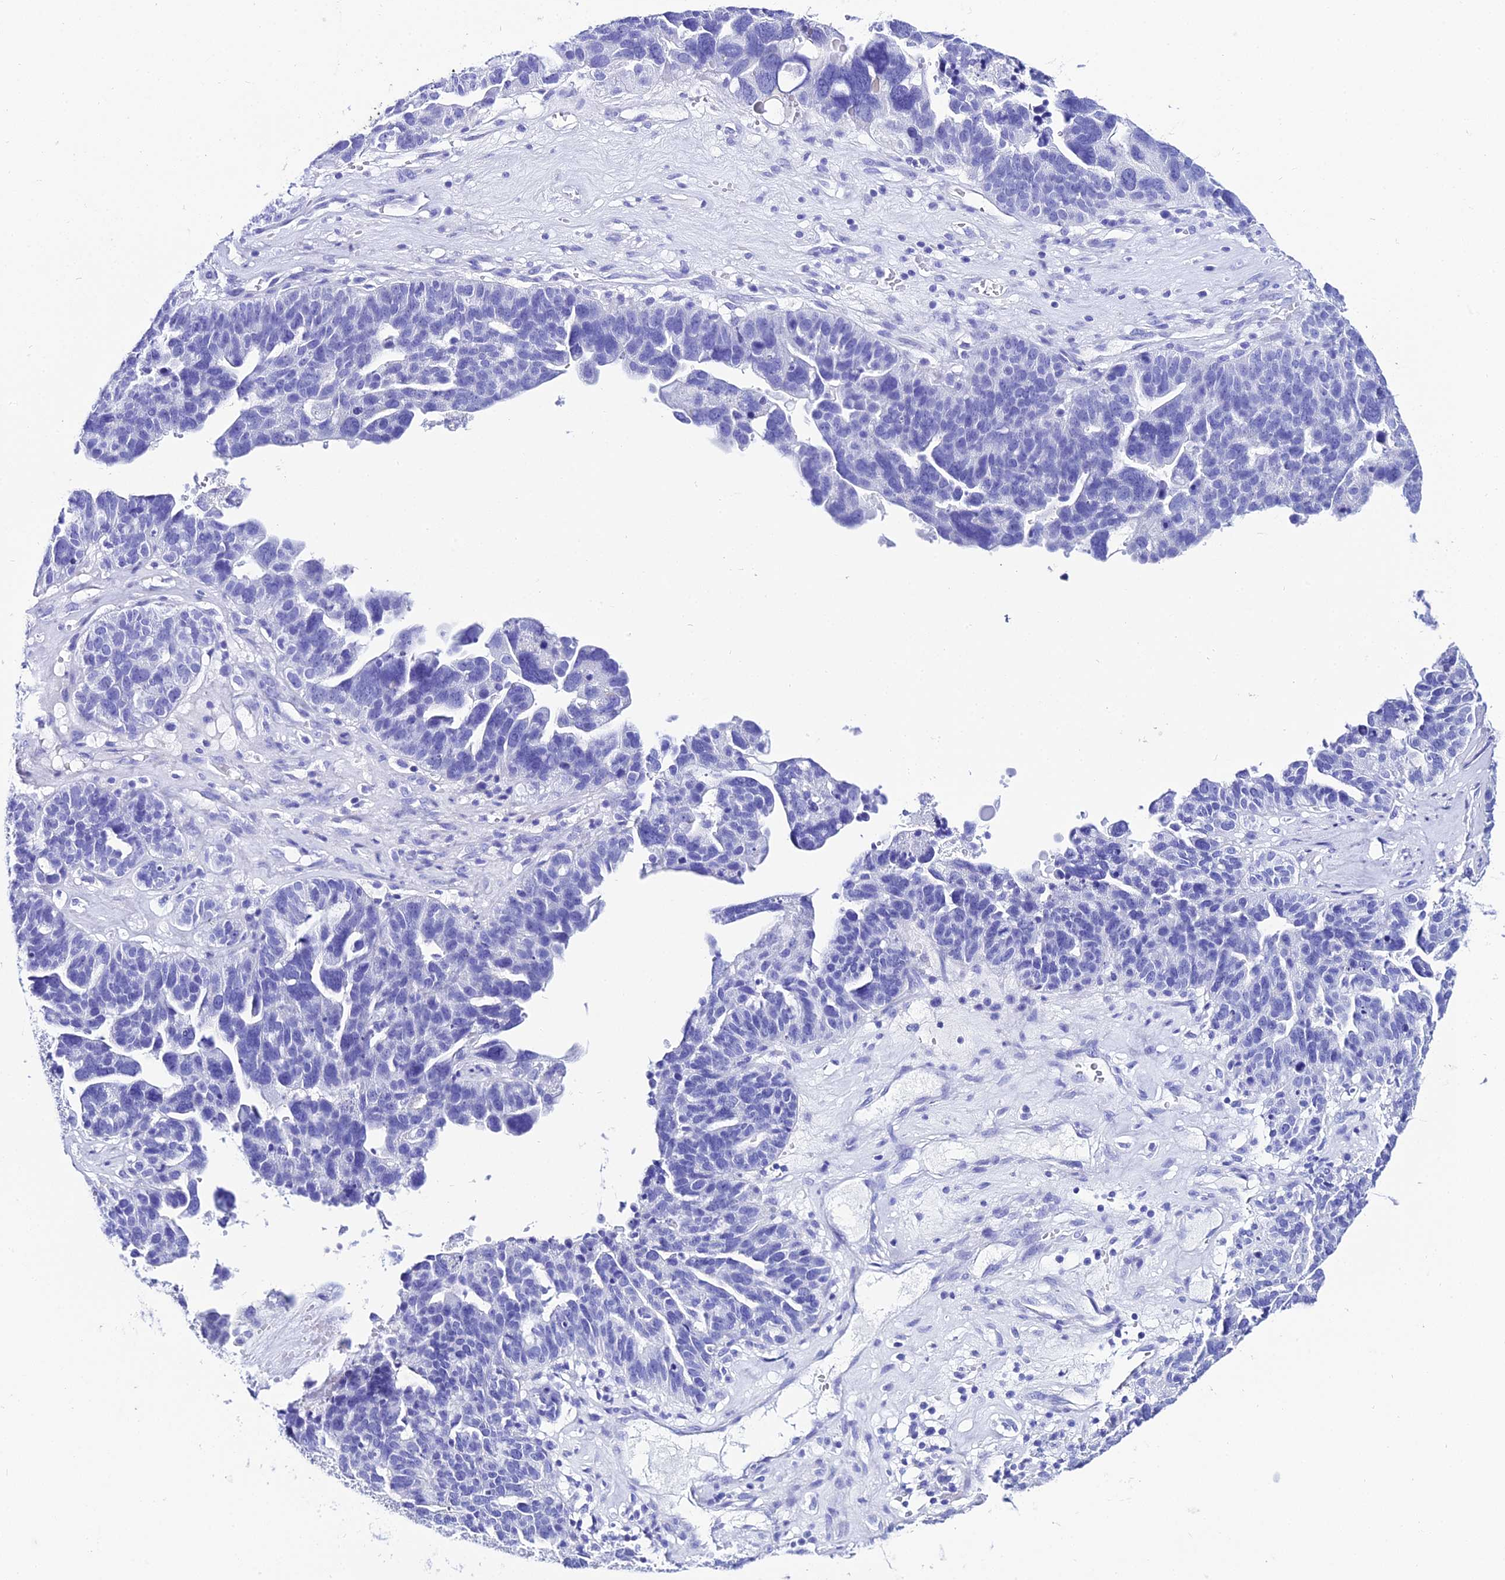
{"staining": {"intensity": "negative", "quantity": "none", "location": "none"}, "tissue": "ovarian cancer", "cell_type": "Tumor cells", "image_type": "cancer", "snomed": [{"axis": "morphology", "description": "Cystadenocarcinoma, serous, NOS"}, {"axis": "topography", "description": "Ovary"}], "caption": "DAB (3,3'-diaminobenzidine) immunohistochemical staining of human ovarian serous cystadenocarcinoma exhibits no significant positivity in tumor cells.", "gene": "TRMT44", "patient": {"sex": "female", "age": 59}}